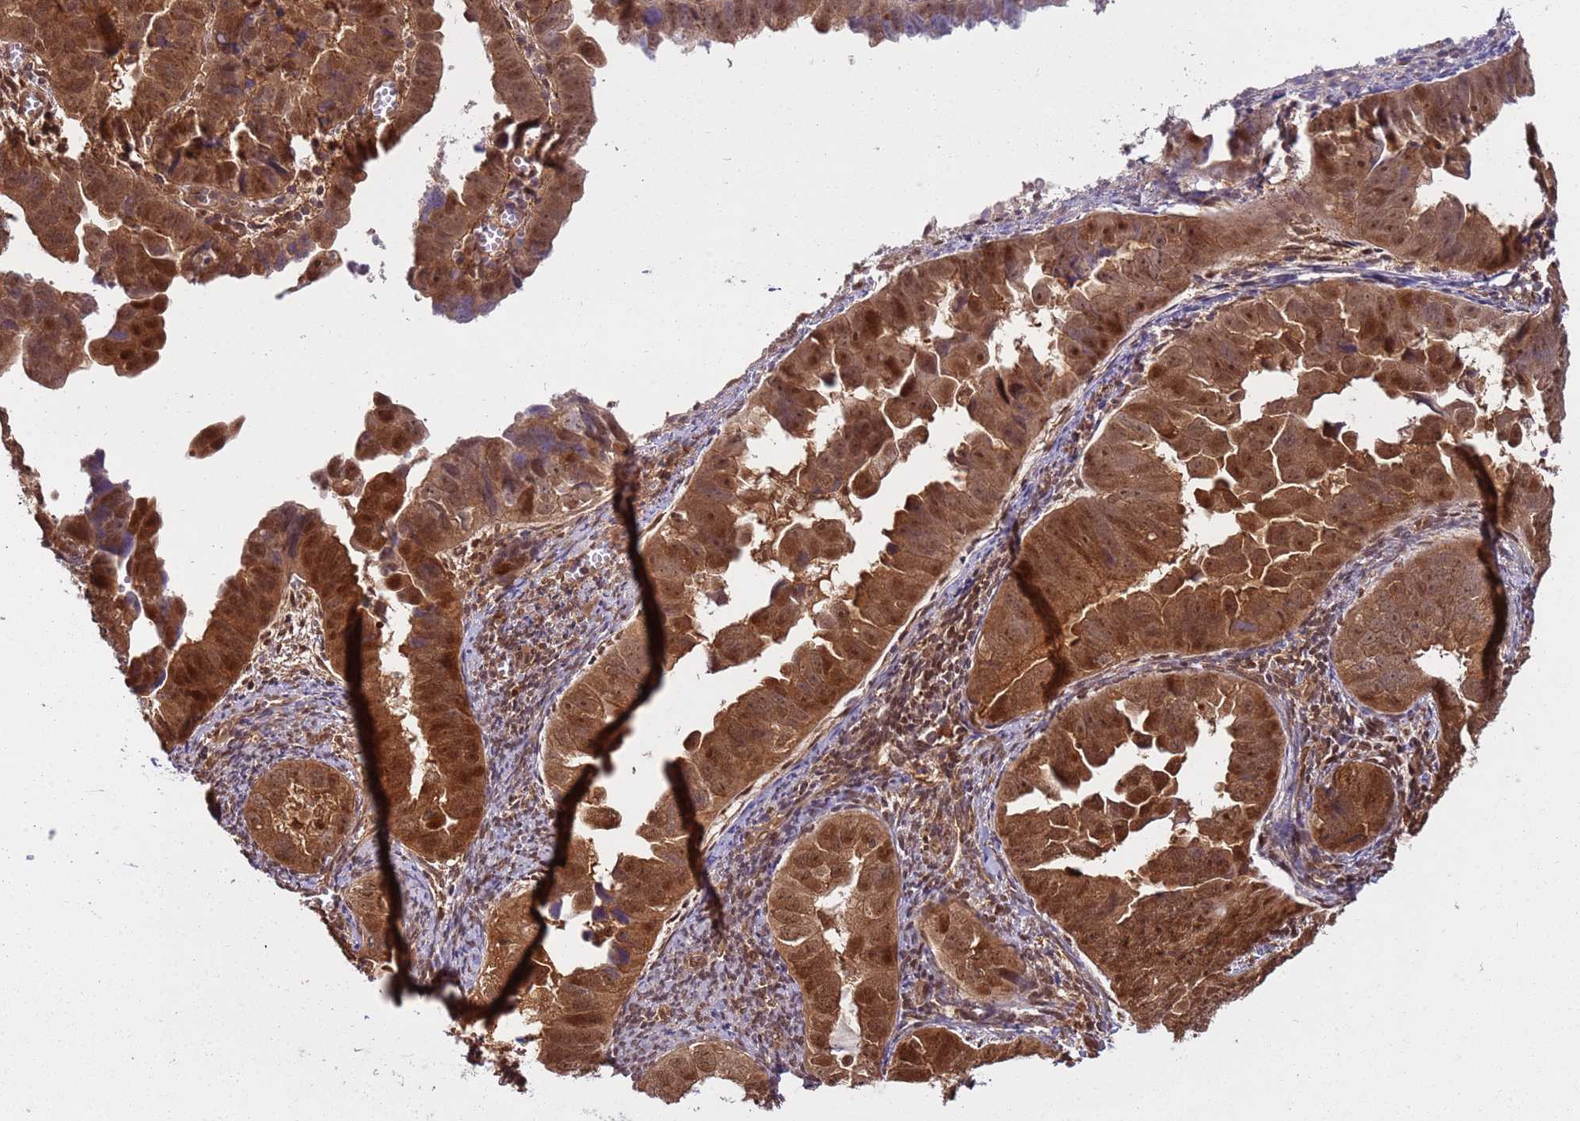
{"staining": {"intensity": "strong", "quantity": ">75%", "location": "cytoplasmic/membranous,nuclear"}, "tissue": "endometrial cancer", "cell_type": "Tumor cells", "image_type": "cancer", "snomed": [{"axis": "morphology", "description": "Adenocarcinoma, NOS"}, {"axis": "topography", "description": "Endometrium"}], "caption": "About >75% of tumor cells in human endometrial adenocarcinoma exhibit strong cytoplasmic/membranous and nuclear protein positivity as visualized by brown immunohistochemical staining.", "gene": "PGLS", "patient": {"sex": "female", "age": 75}}